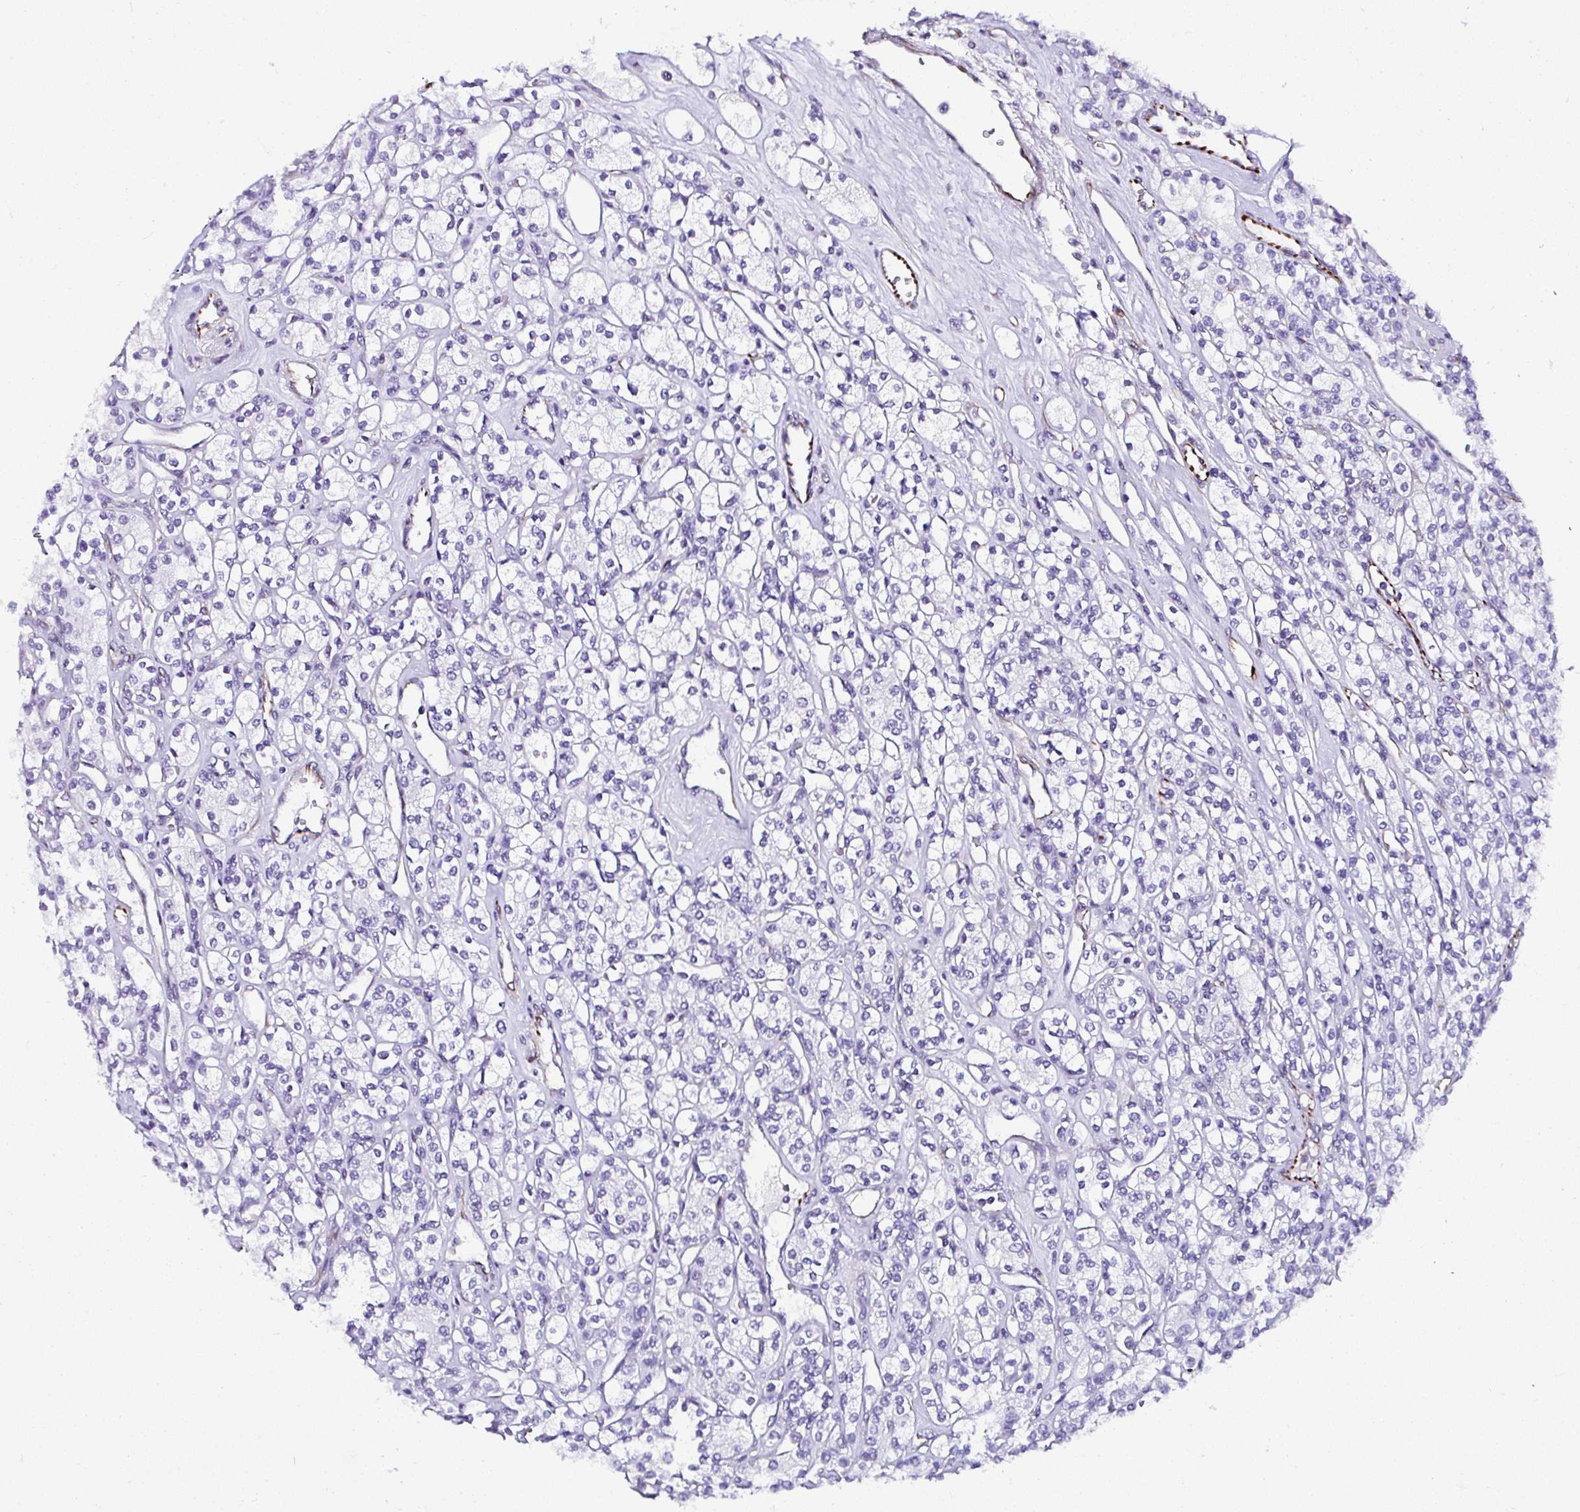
{"staining": {"intensity": "negative", "quantity": "none", "location": "none"}, "tissue": "renal cancer", "cell_type": "Tumor cells", "image_type": "cancer", "snomed": [{"axis": "morphology", "description": "Adenocarcinoma, NOS"}, {"axis": "topography", "description": "Kidney"}], "caption": "Histopathology image shows no significant protein positivity in tumor cells of renal cancer.", "gene": "DEPDC5", "patient": {"sex": "male", "age": 77}}